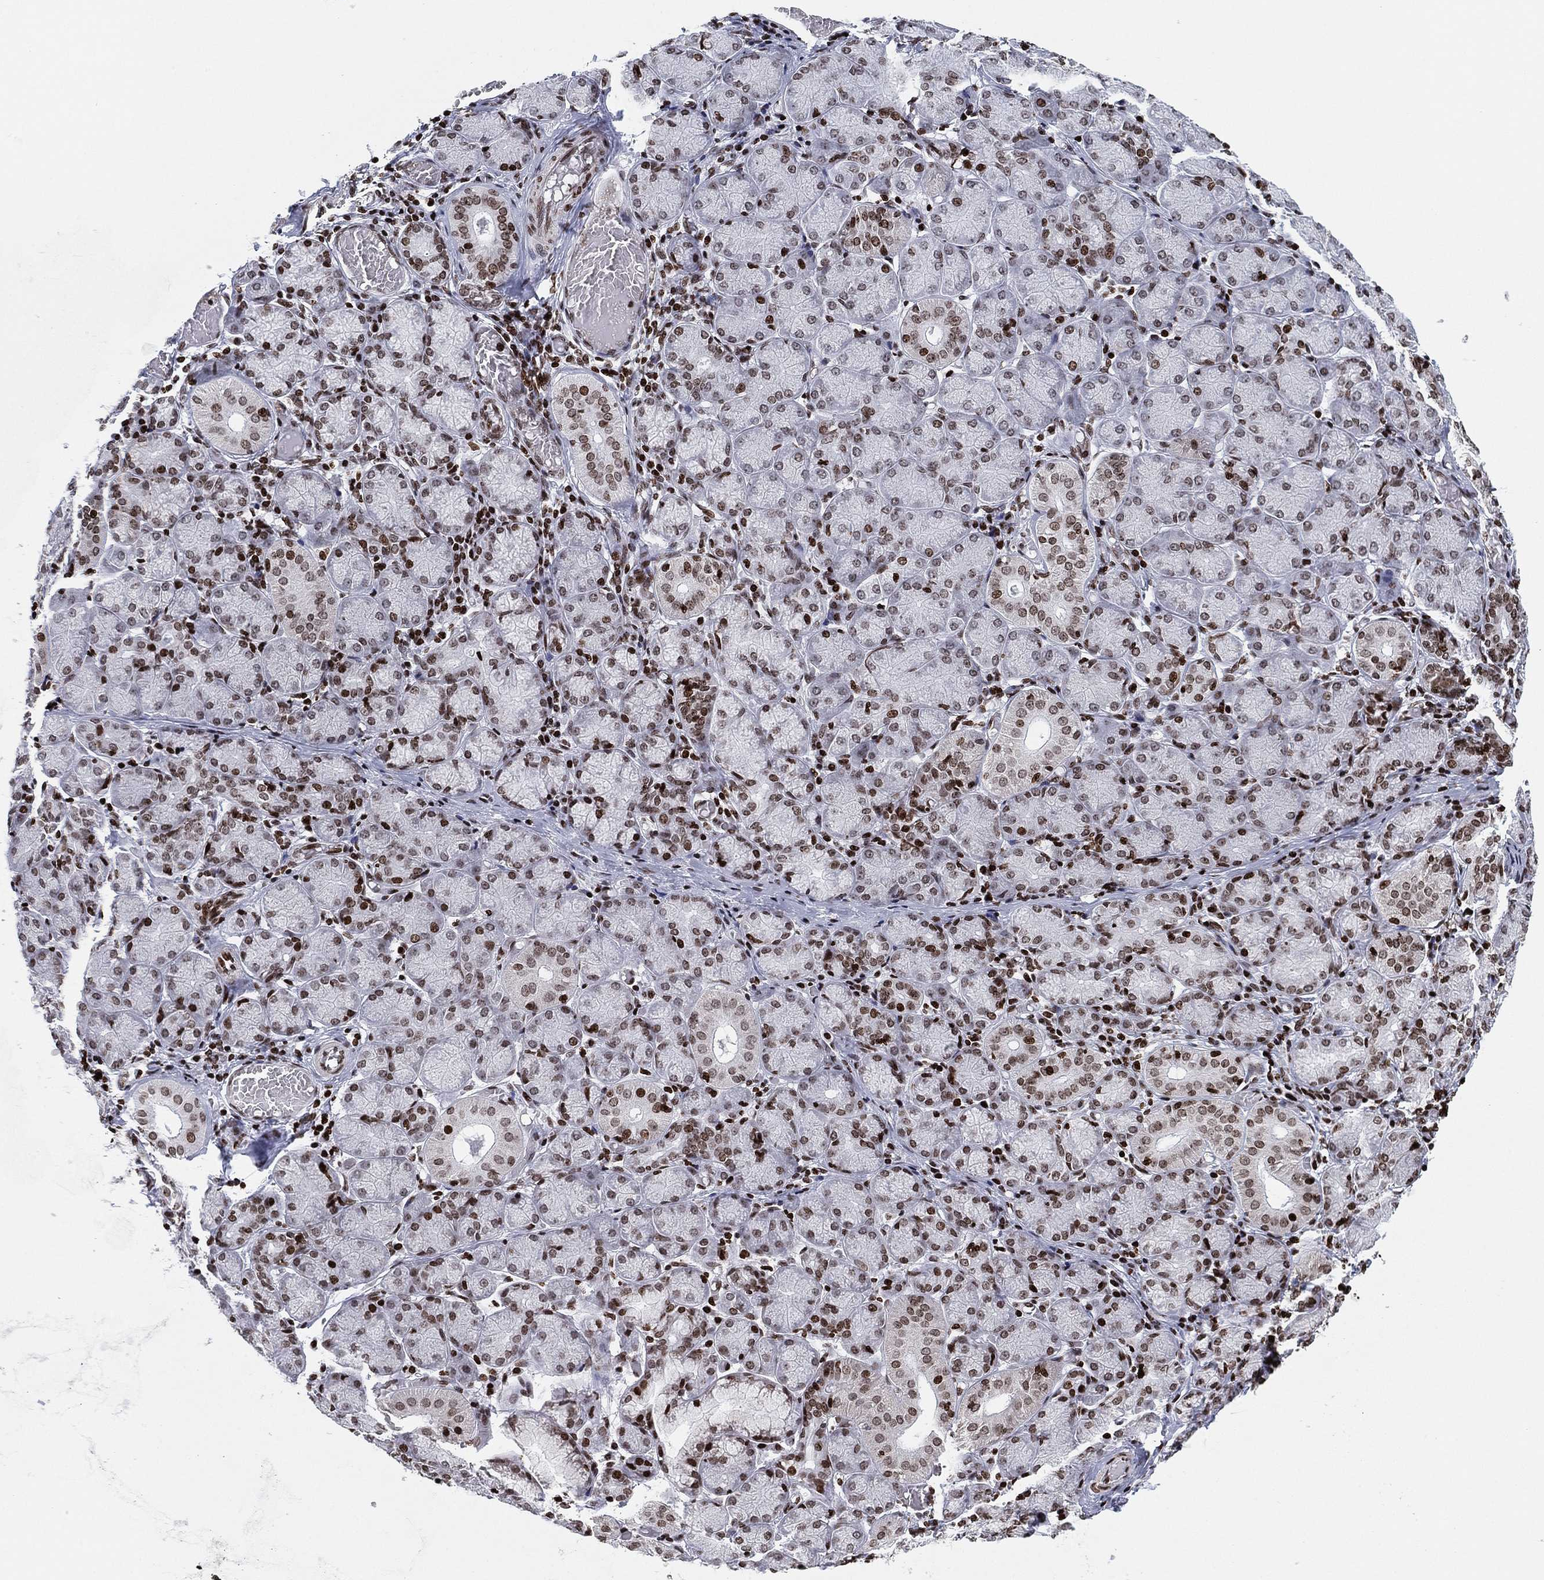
{"staining": {"intensity": "strong", "quantity": "25%-75%", "location": "nuclear"}, "tissue": "salivary gland", "cell_type": "Glandular cells", "image_type": "normal", "snomed": [{"axis": "morphology", "description": "Normal tissue, NOS"}, {"axis": "topography", "description": "Salivary gland"}, {"axis": "topography", "description": "Peripheral nerve tissue"}], "caption": "Immunohistochemical staining of unremarkable human salivary gland exhibits strong nuclear protein positivity in about 25%-75% of glandular cells.", "gene": "MFSD14A", "patient": {"sex": "female", "age": 24}}